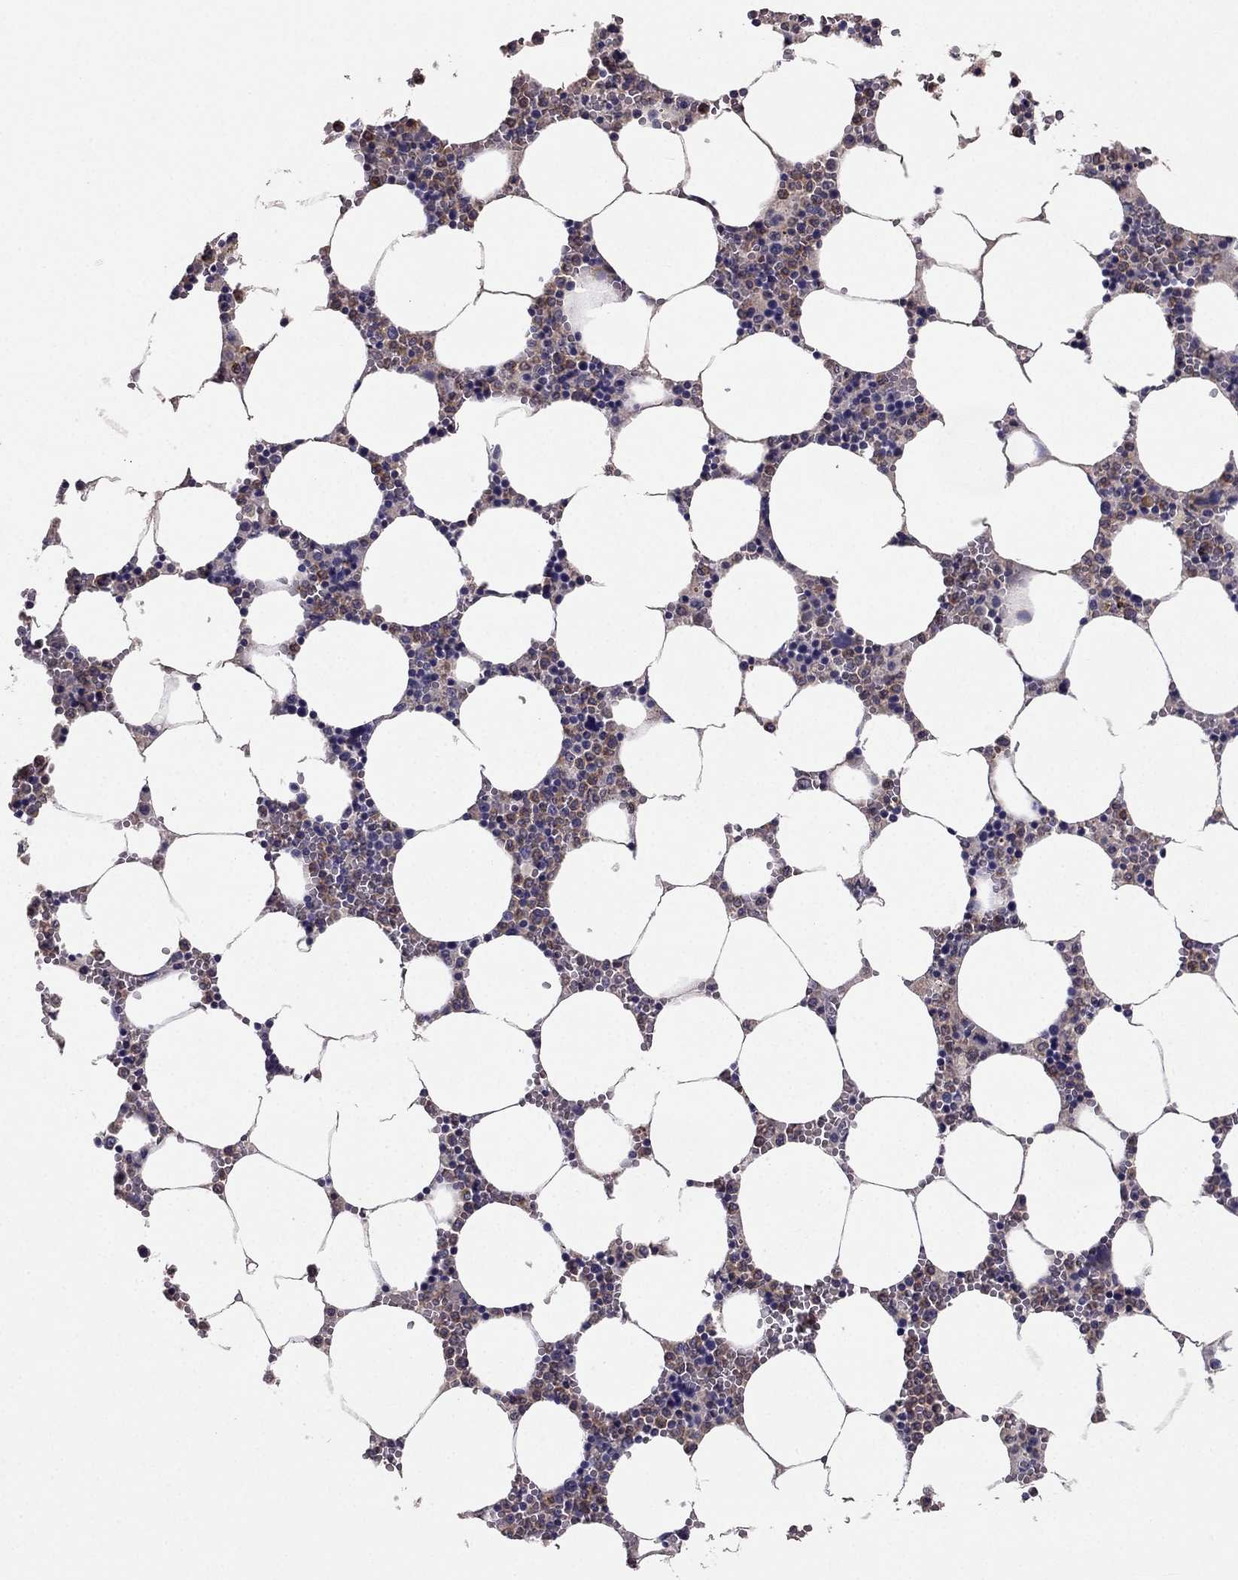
{"staining": {"intensity": "strong", "quantity": "25%-75%", "location": "cytoplasmic/membranous"}, "tissue": "bone marrow", "cell_type": "Hematopoietic cells", "image_type": "normal", "snomed": [{"axis": "morphology", "description": "Normal tissue, NOS"}, {"axis": "topography", "description": "Bone marrow"}], "caption": "This micrograph exhibits immunohistochemistry staining of unremarkable human bone marrow, with high strong cytoplasmic/membranous positivity in approximately 25%-75% of hematopoietic cells.", "gene": "RFLNB", "patient": {"sex": "female", "age": 64}}